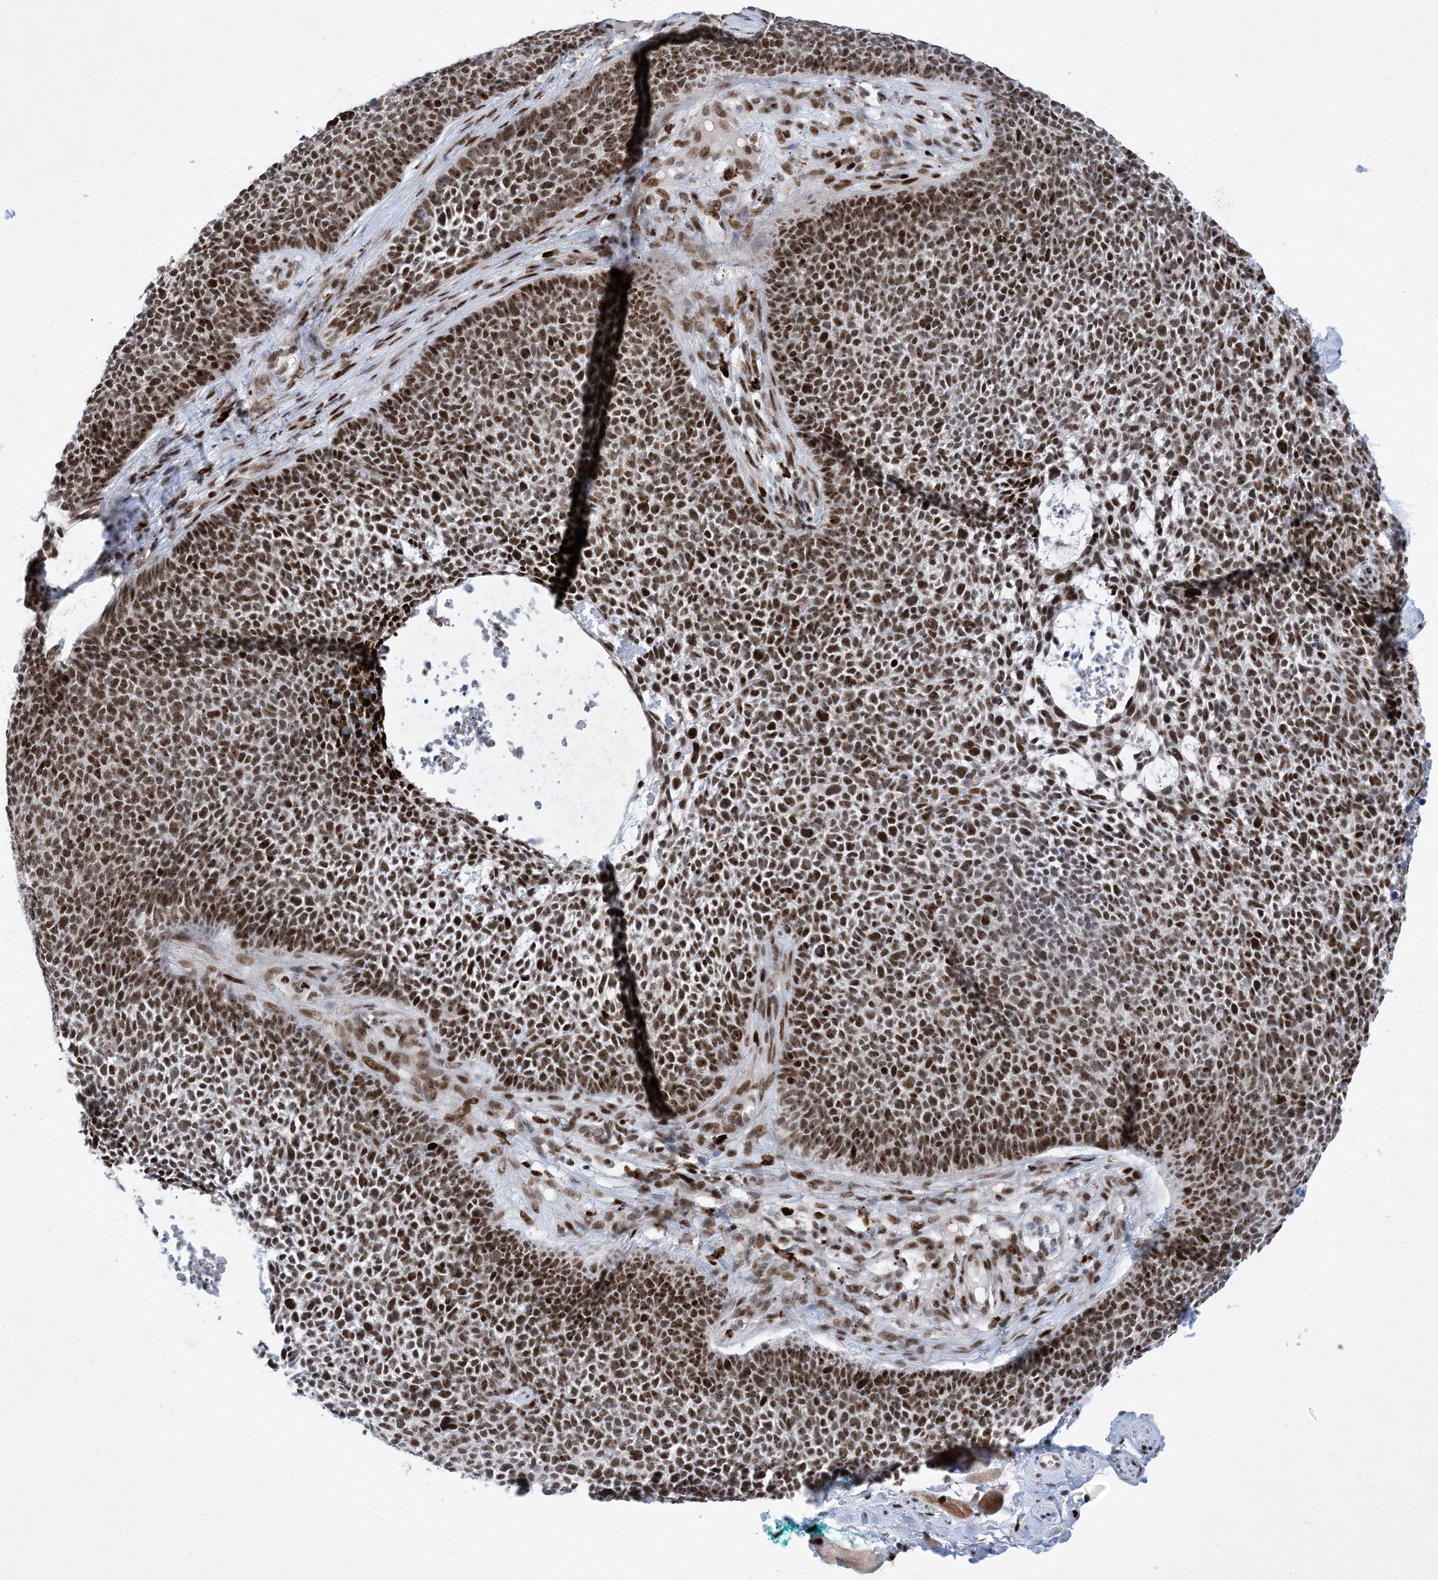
{"staining": {"intensity": "moderate", "quantity": ">75%", "location": "nuclear"}, "tissue": "skin cancer", "cell_type": "Tumor cells", "image_type": "cancer", "snomed": [{"axis": "morphology", "description": "Basal cell carcinoma"}, {"axis": "topography", "description": "Skin"}], "caption": "Moderate nuclear expression is present in approximately >75% of tumor cells in basal cell carcinoma (skin). Using DAB (brown) and hematoxylin (blue) stains, captured at high magnification using brightfield microscopy.", "gene": "TSPYL1", "patient": {"sex": "female", "age": 84}}